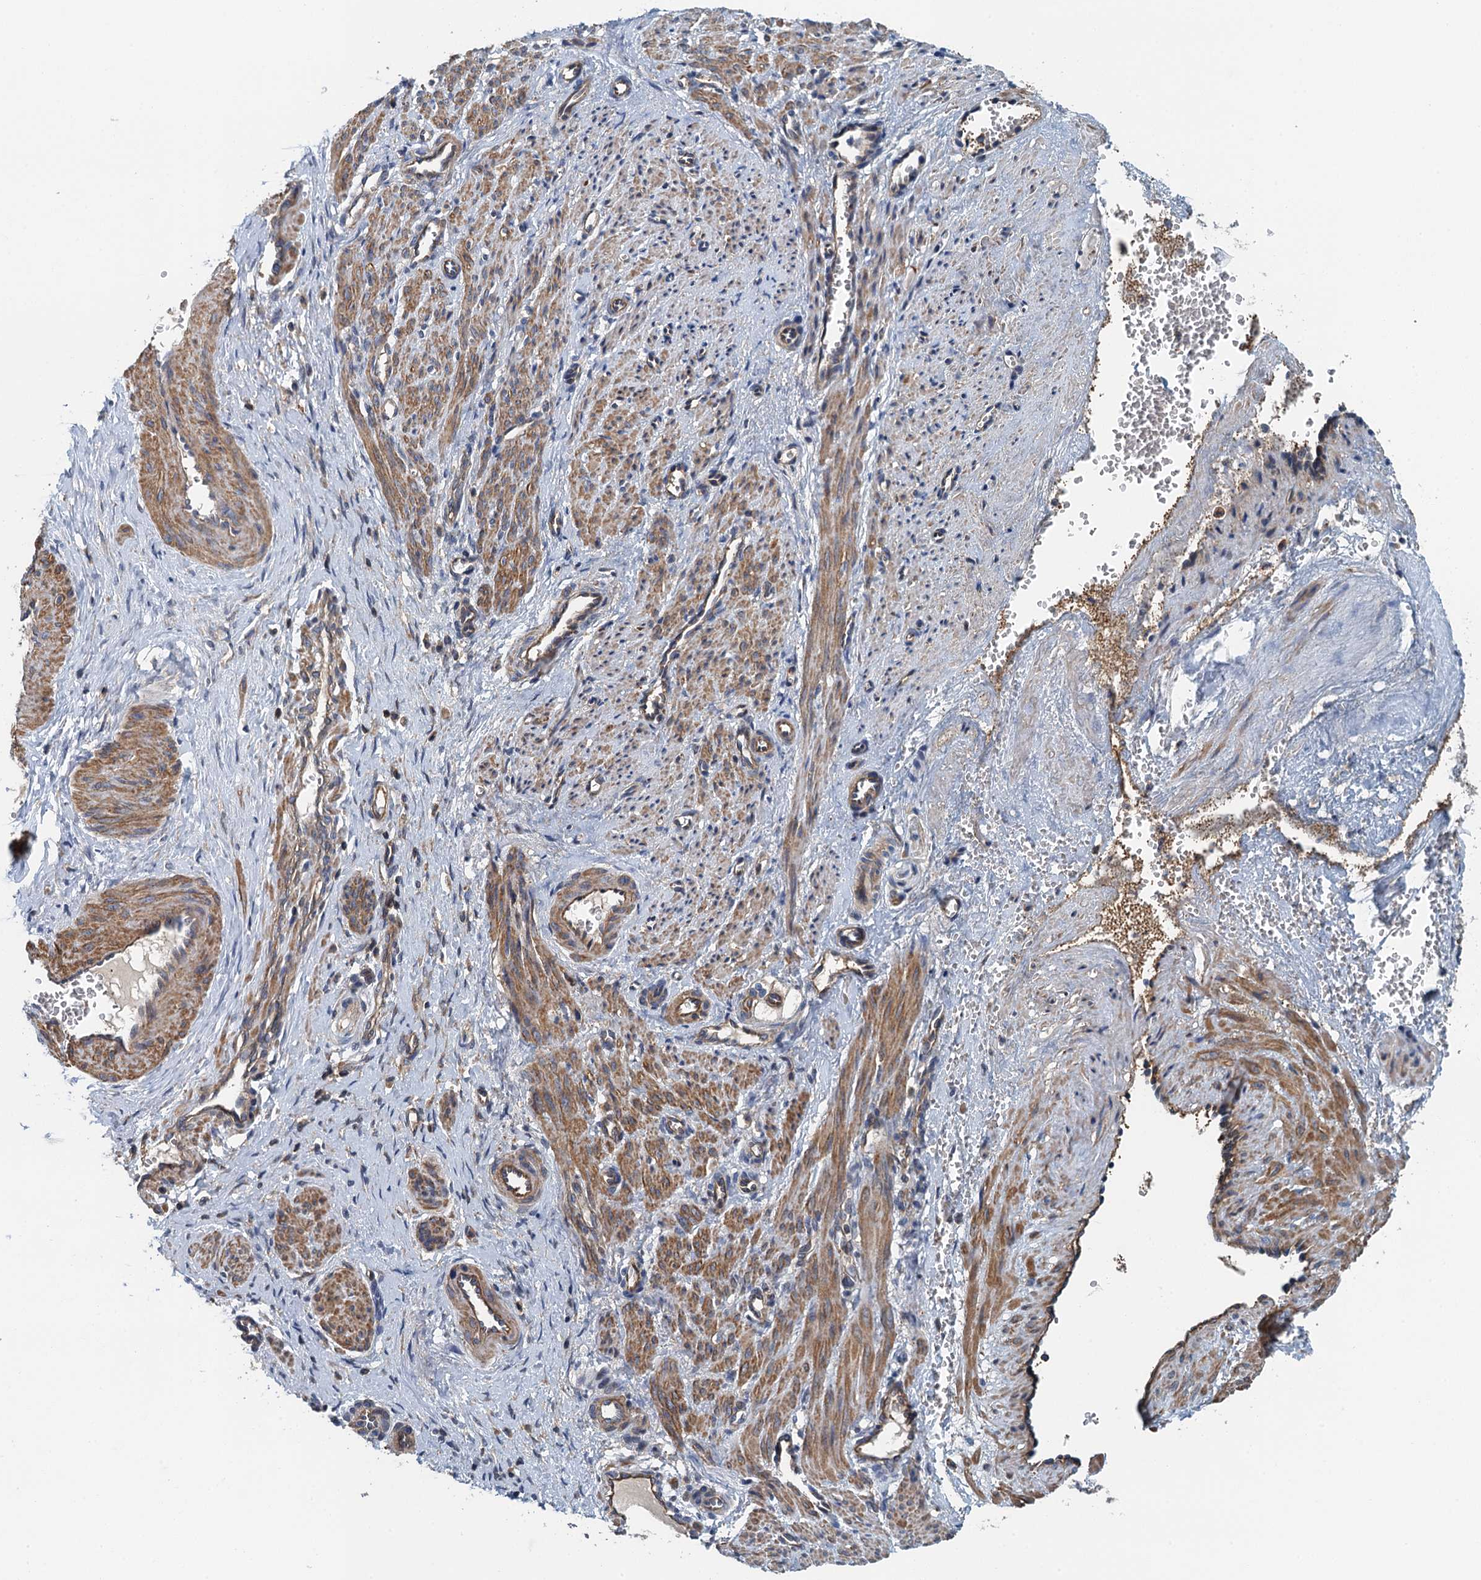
{"staining": {"intensity": "moderate", "quantity": ">75%", "location": "cytoplasmic/membranous"}, "tissue": "smooth muscle", "cell_type": "Smooth muscle cells", "image_type": "normal", "snomed": [{"axis": "morphology", "description": "Normal tissue, NOS"}, {"axis": "topography", "description": "Endometrium"}], "caption": "Smooth muscle was stained to show a protein in brown. There is medium levels of moderate cytoplasmic/membranous expression in approximately >75% of smooth muscle cells.", "gene": "PPP1R14D", "patient": {"sex": "female", "age": 33}}